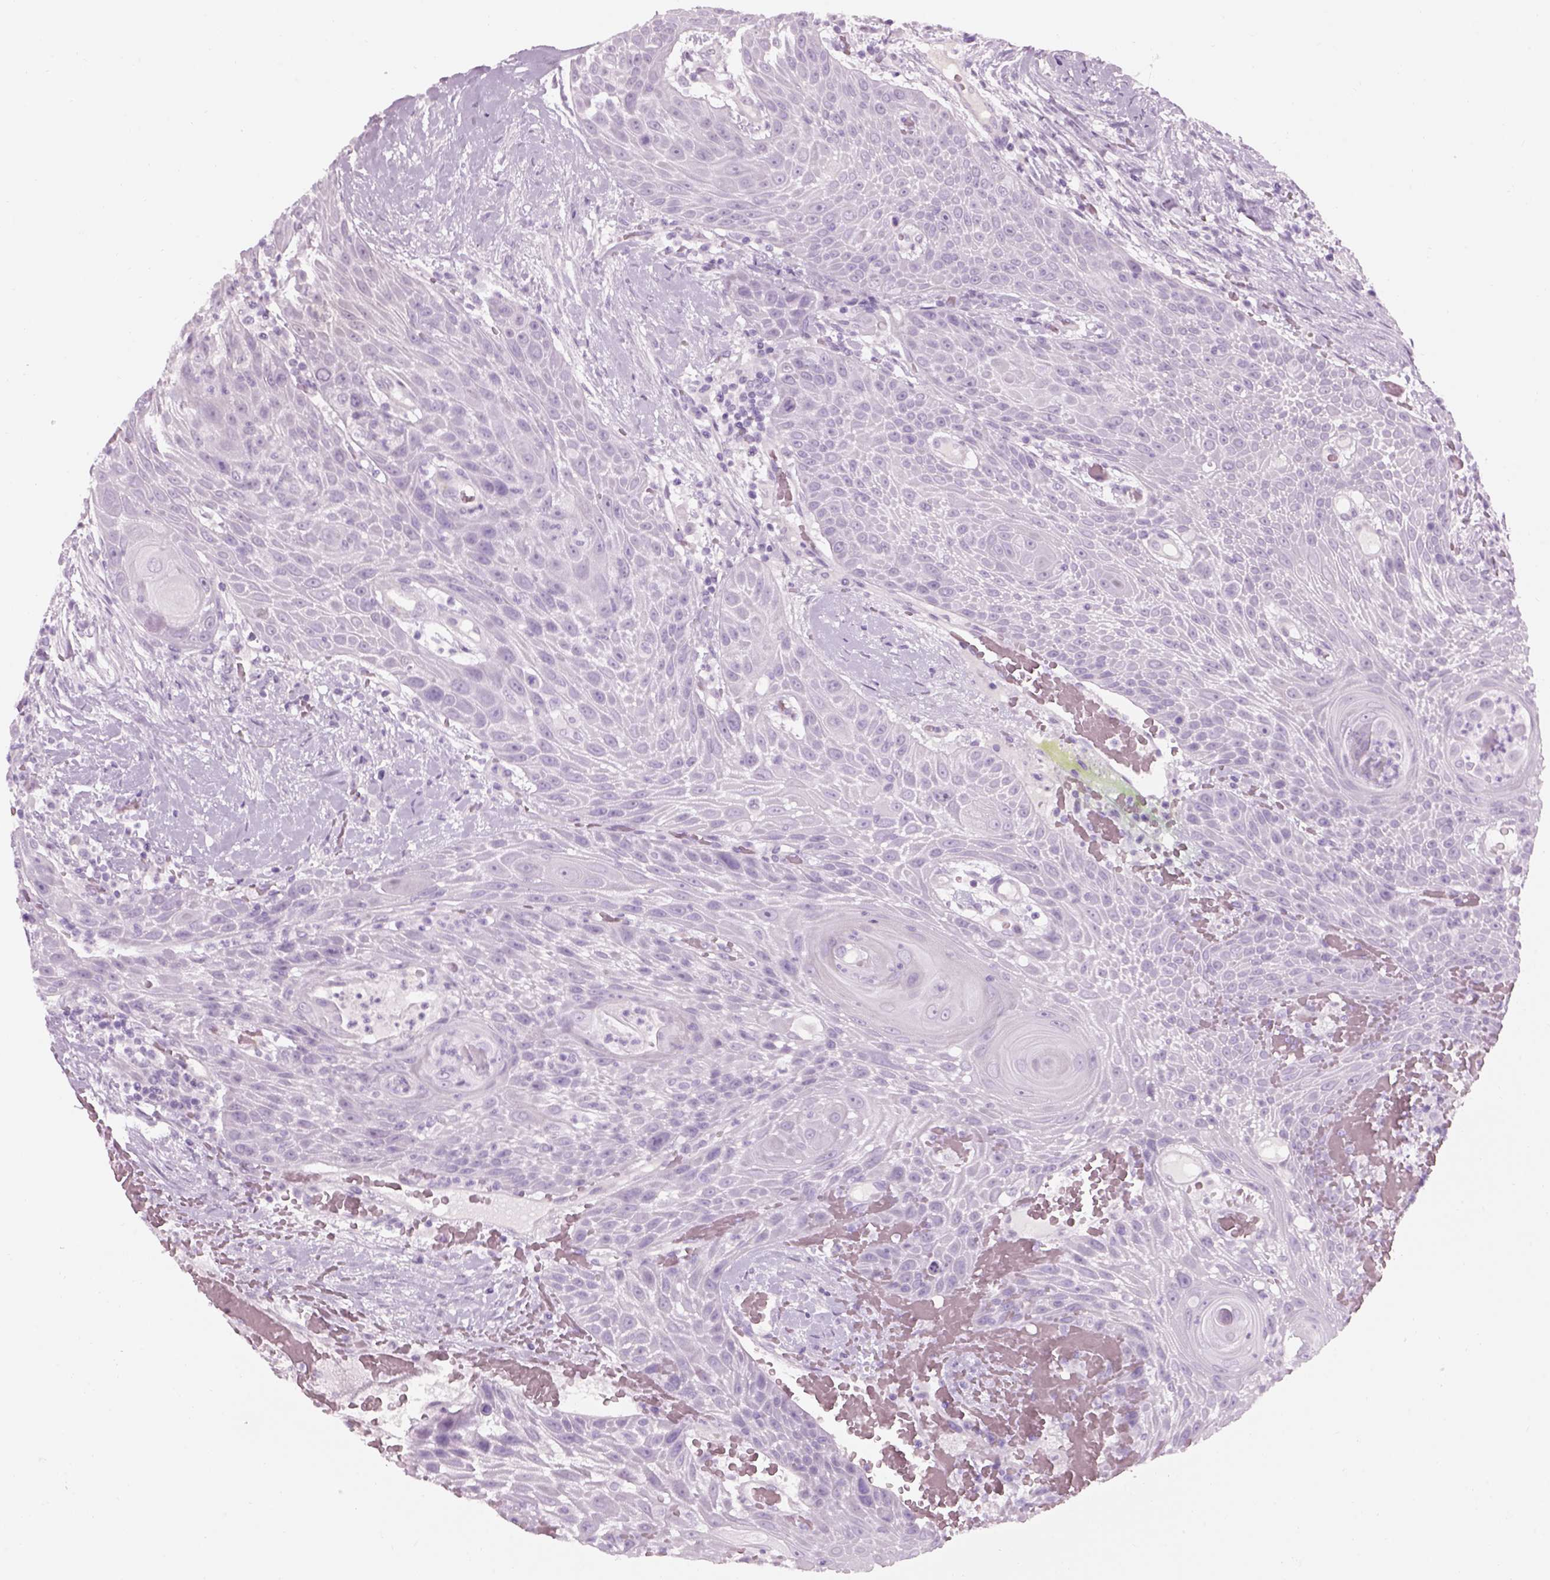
{"staining": {"intensity": "negative", "quantity": "none", "location": "none"}, "tissue": "head and neck cancer", "cell_type": "Tumor cells", "image_type": "cancer", "snomed": [{"axis": "morphology", "description": "Squamous cell carcinoma, NOS"}, {"axis": "topography", "description": "Head-Neck"}], "caption": "There is no significant expression in tumor cells of head and neck cancer. Nuclei are stained in blue.", "gene": "GAS2L2", "patient": {"sex": "male", "age": 69}}